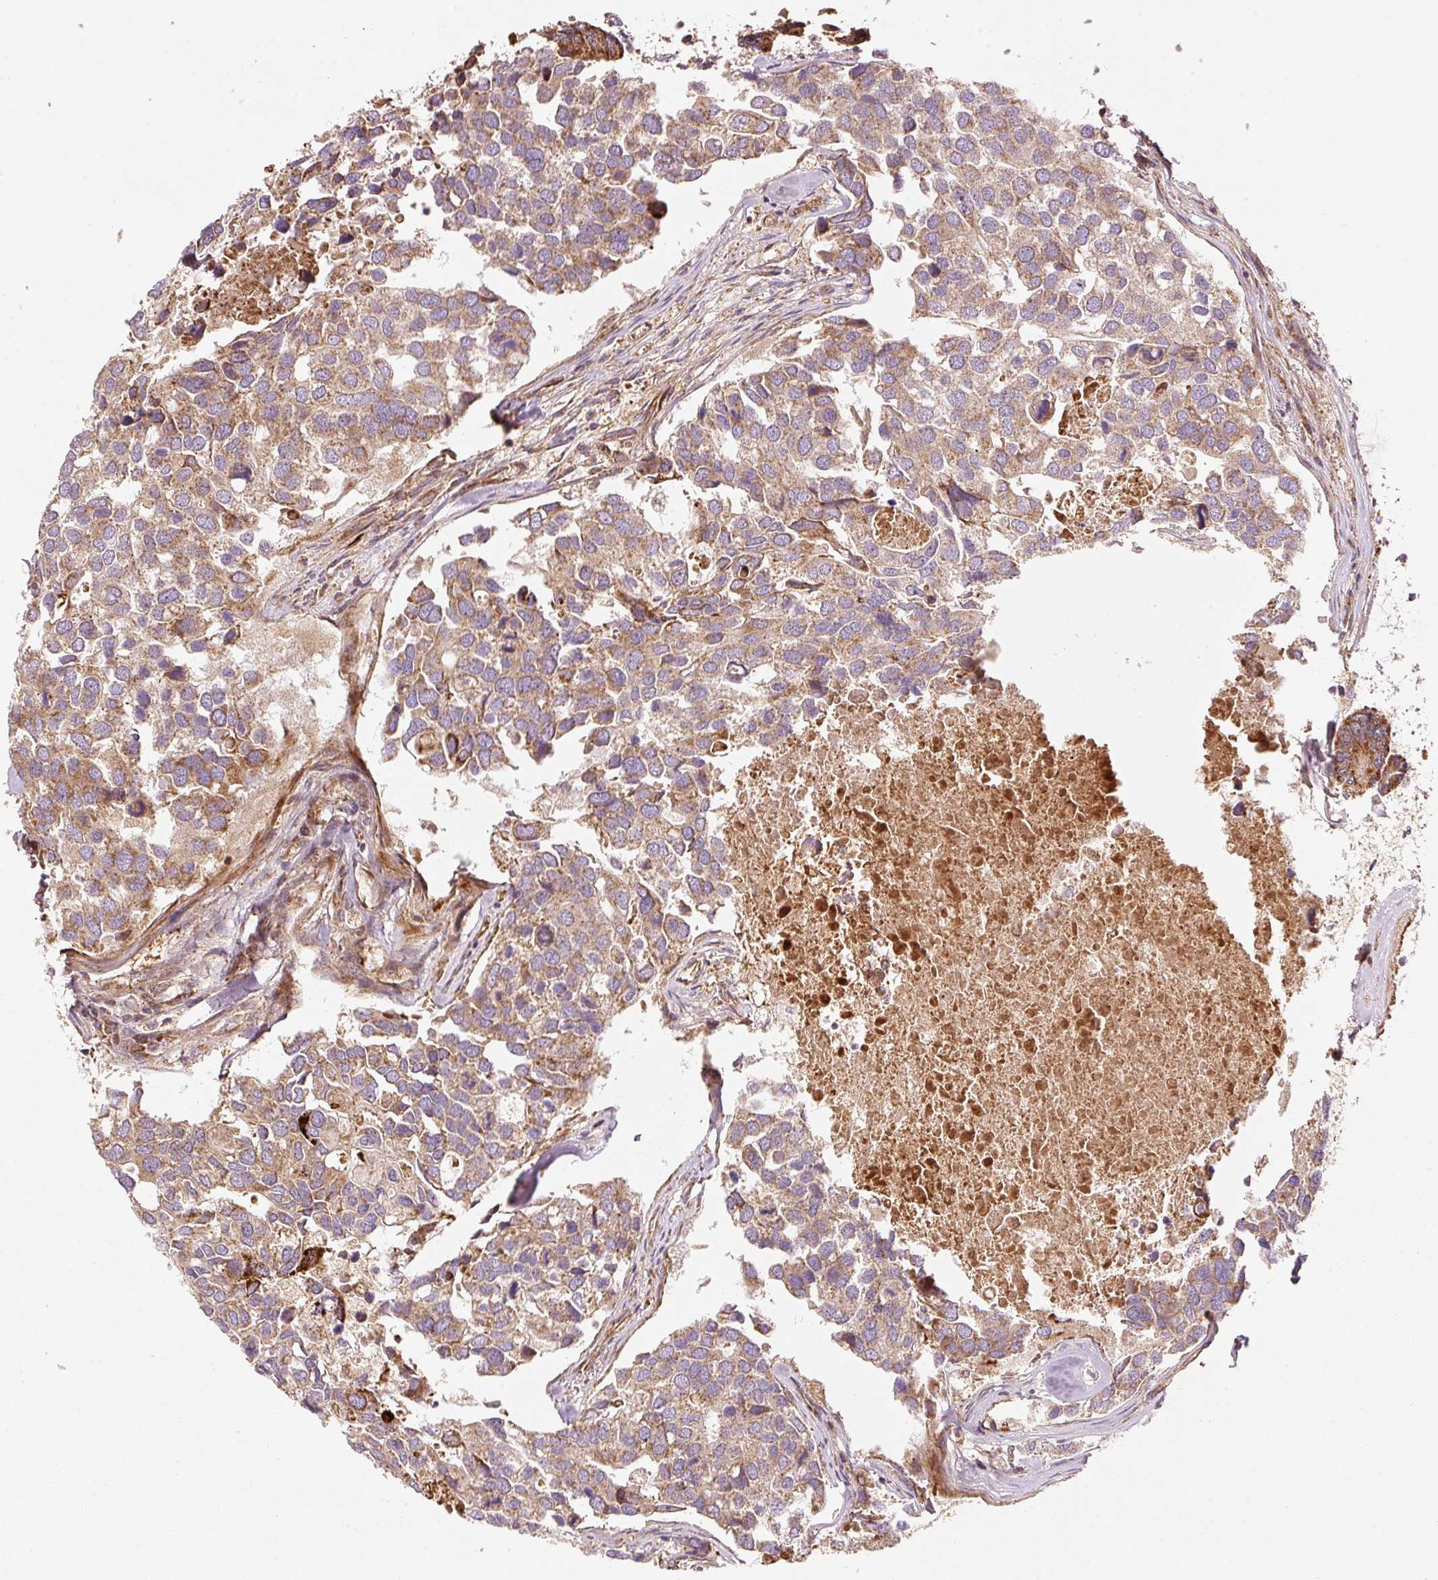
{"staining": {"intensity": "moderate", "quantity": ">75%", "location": "cytoplasmic/membranous"}, "tissue": "breast cancer", "cell_type": "Tumor cells", "image_type": "cancer", "snomed": [{"axis": "morphology", "description": "Duct carcinoma"}, {"axis": "topography", "description": "Breast"}], "caption": "Protein expression analysis of breast cancer reveals moderate cytoplasmic/membranous positivity in approximately >75% of tumor cells. (brown staining indicates protein expression, while blue staining denotes nuclei).", "gene": "ISCU", "patient": {"sex": "female", "age": 83}}